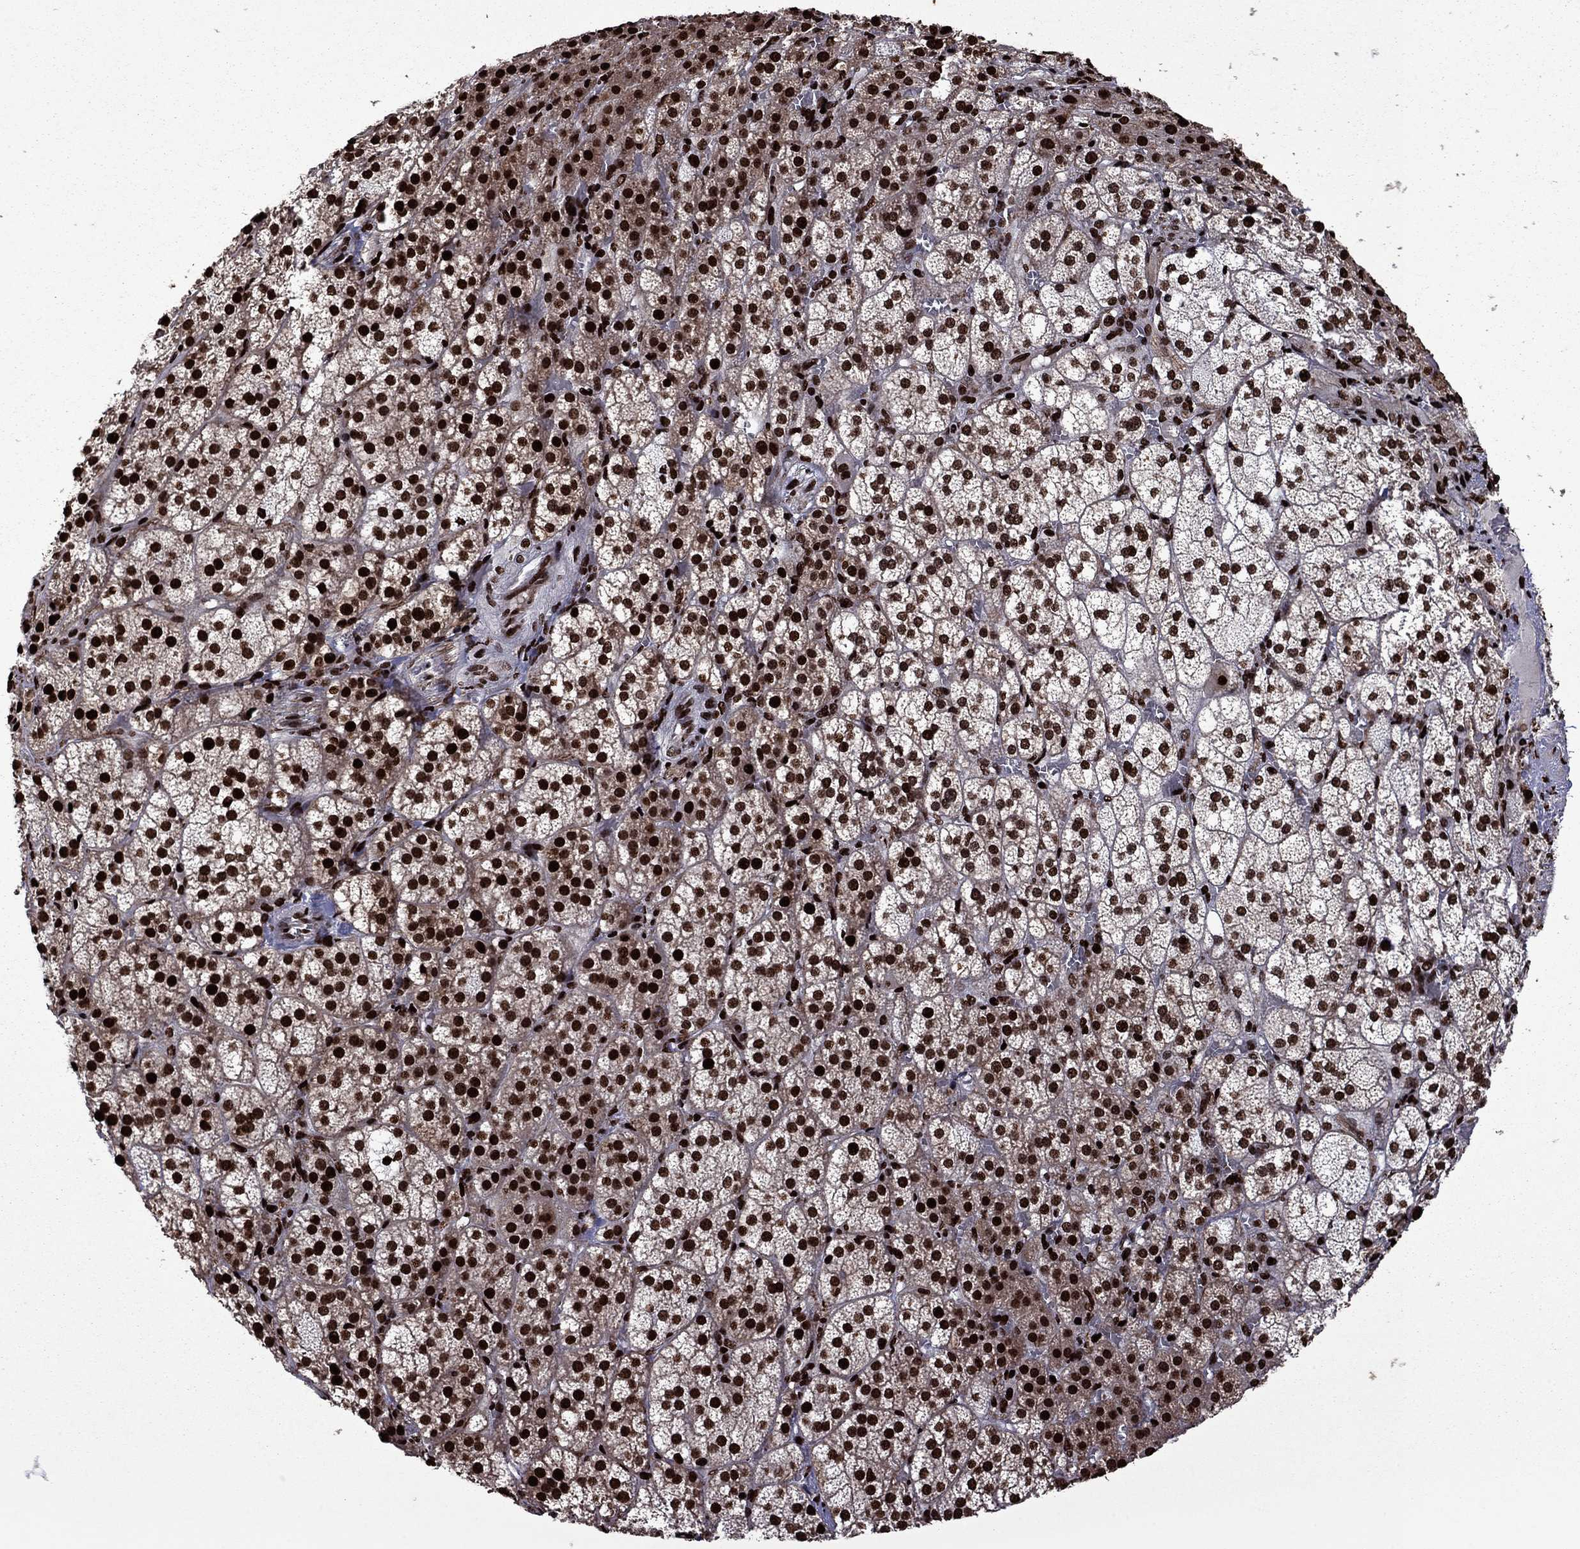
{"staining": {"intensity": "strong", "quantity": ">75%", "location": "nuclear"}, "tissue": "adrenal gland", "cell_type": "Glandular cells", "image_type": "normal", "snomed": [{"axis": "morphology", "description": "Normal tissue, NOS"}, {"axis": "topography", "description": "Adrenal gland"}], "caption": "Protein staining of unremarkable adrenal gland displays strong nuclear staining in approximately >75% of glandular cells. (DAB = brown stain, brightfield microscopy at high magnification).", "gene": "LIMK1", "patient": {"sex": "female", "age": 60}}